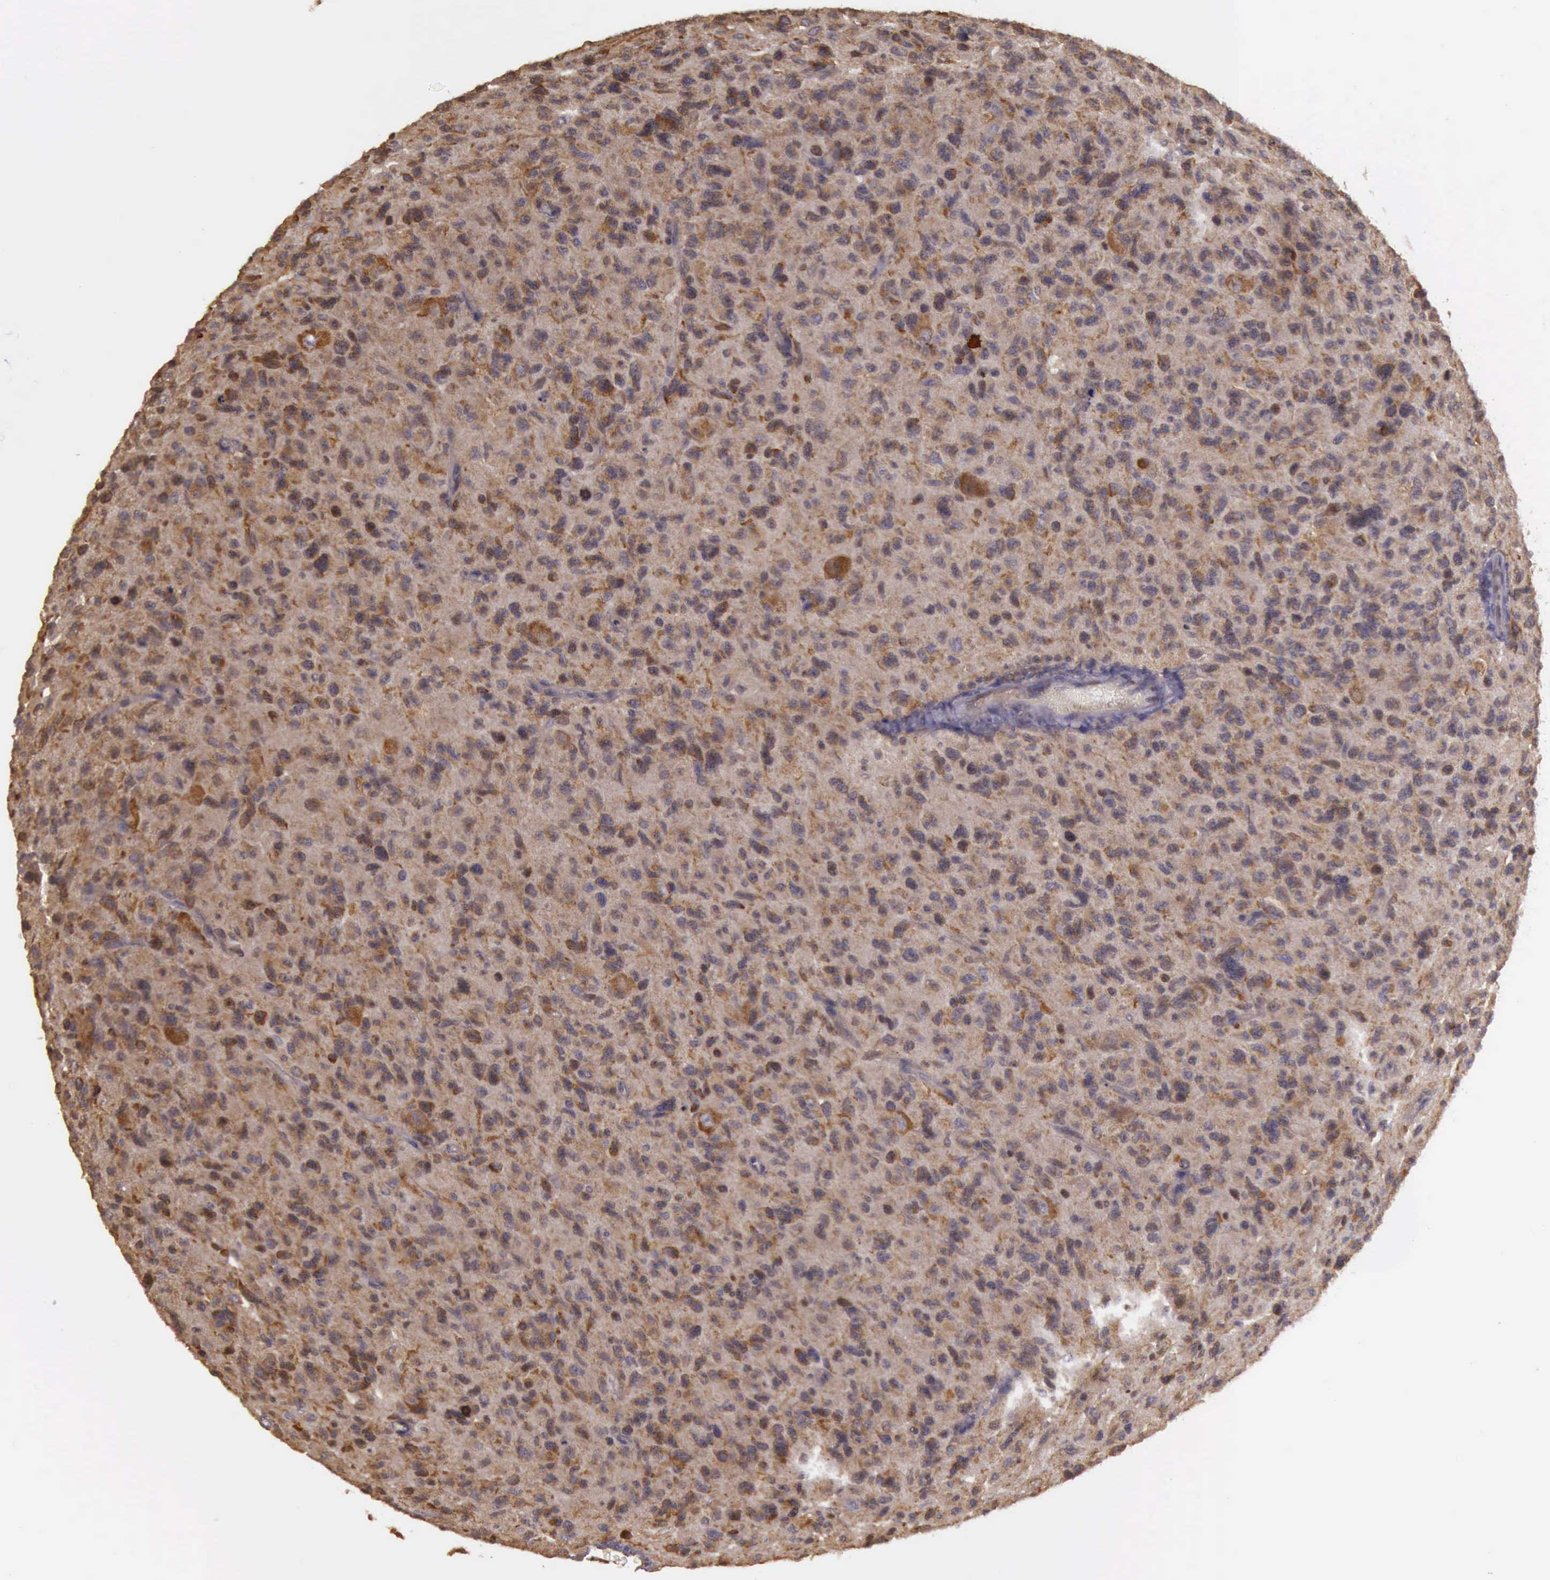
{"staining": {"intensity": "strong", "quantity": ">75%", "location": "cytoplasmic/membranous"}, "tissue": "glioma", "cell_type": "Tumor cells", "image_type": "cancer", "snomed": [{"axis": "morphology", "description": "Glioma, malignant, High grade"}, {"axis": "topography", "description": "Brain"}], "caption": "The image shows staining of glioma, revealing strong cytoplasmic/membranous protein expression (brown color) within tumor cells.", "gene": "EIF5", "patient": {"sex": "female", "age": 60}}